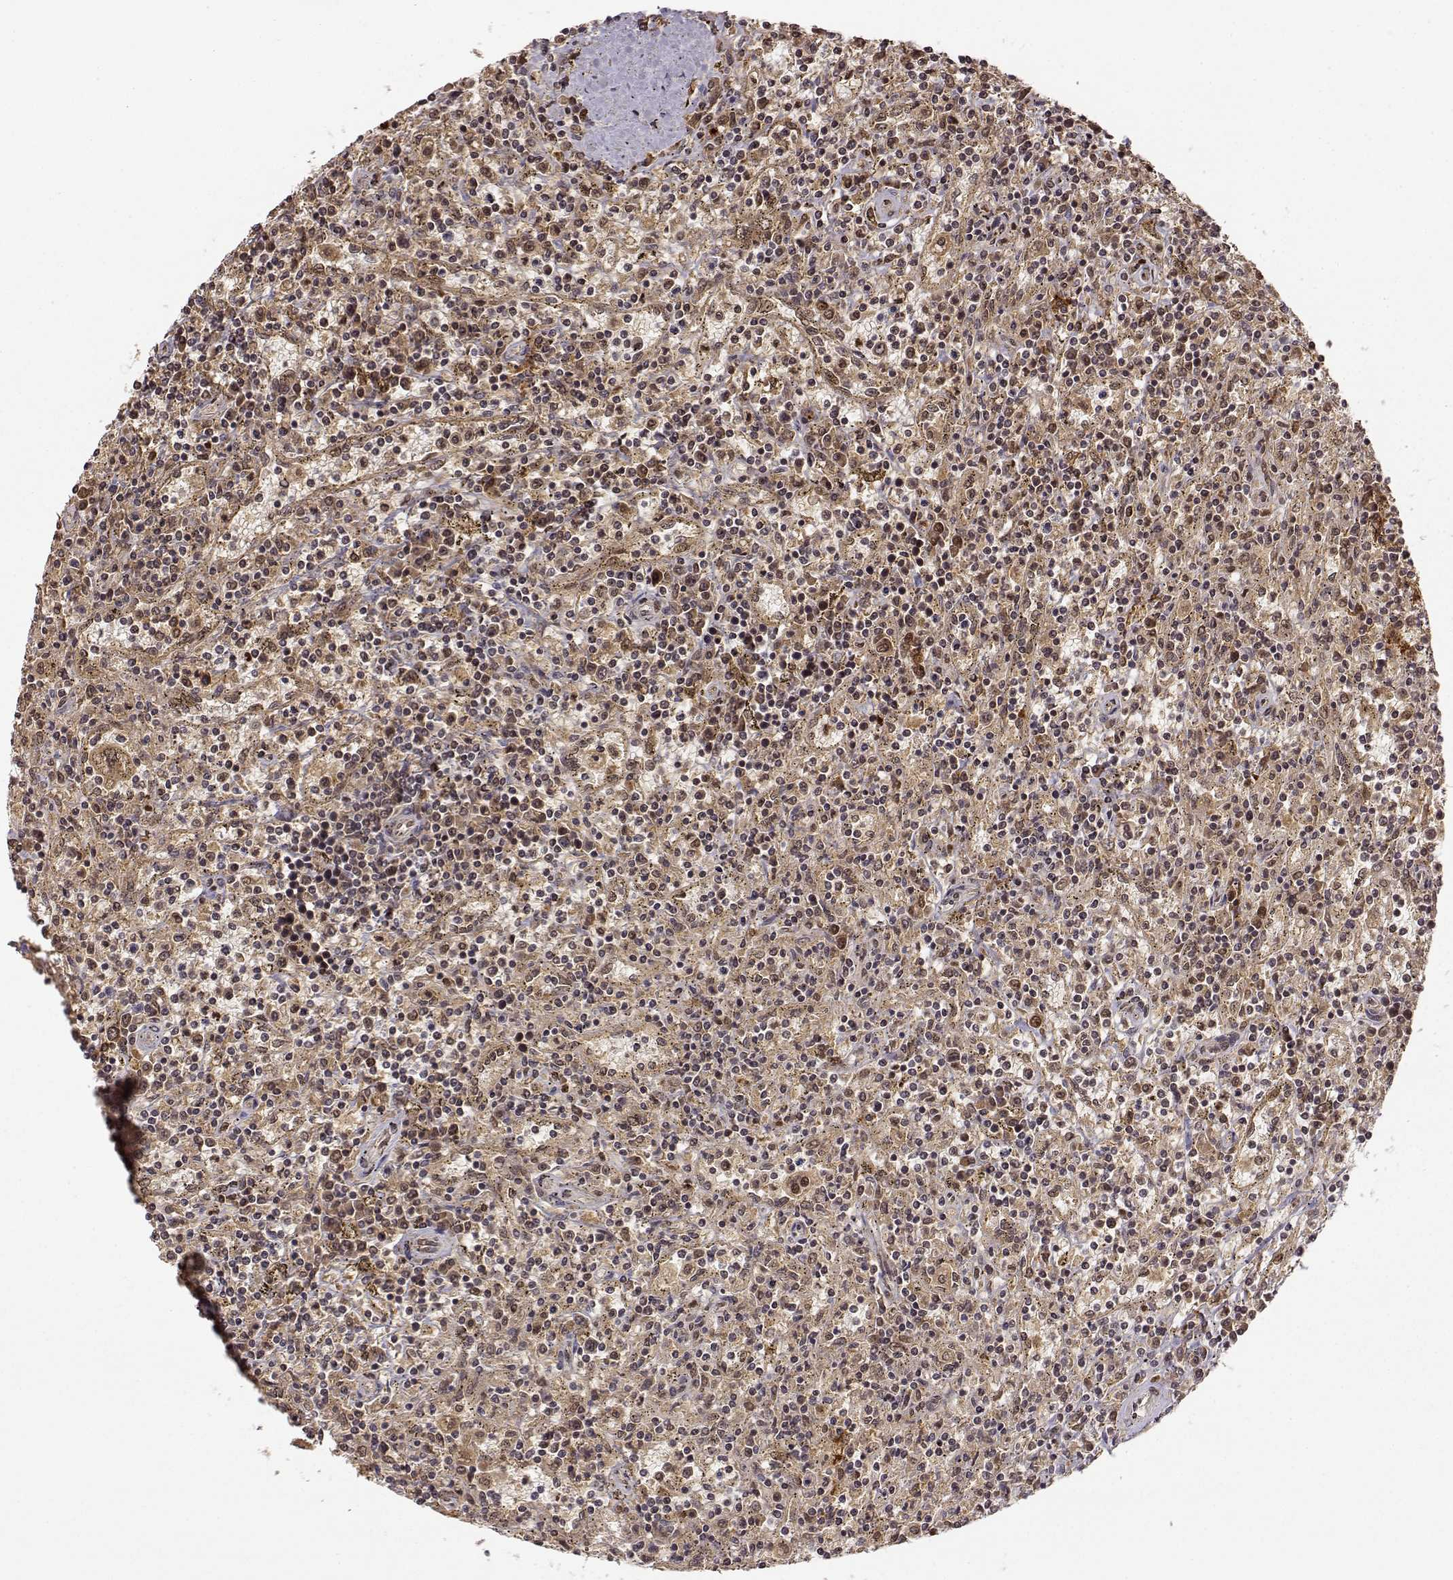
{"staining": {"intensity": "weak", "quantity": ">75%", "location": "cytoplasmic/membranous,nuclear"}, "tissue": "lymphoma", "cell_type": "Tumor cells", "image_type": "cancer", "snomed": [{"axis": "morphology", "description": "Malignant lymphoma, non-Hodgkin's type, Low grade"}, {"axis": "topography", "description": "Spleen"}], "caption": "A brown stain labels weak cytoplasmic/membranous and nuclear staining of a protein in human low-grade malignant lymphoma, non-Hodgkin's type tumor cells.", "gene": "MAEA", "patient": {"sex": "male", "age": 62}}